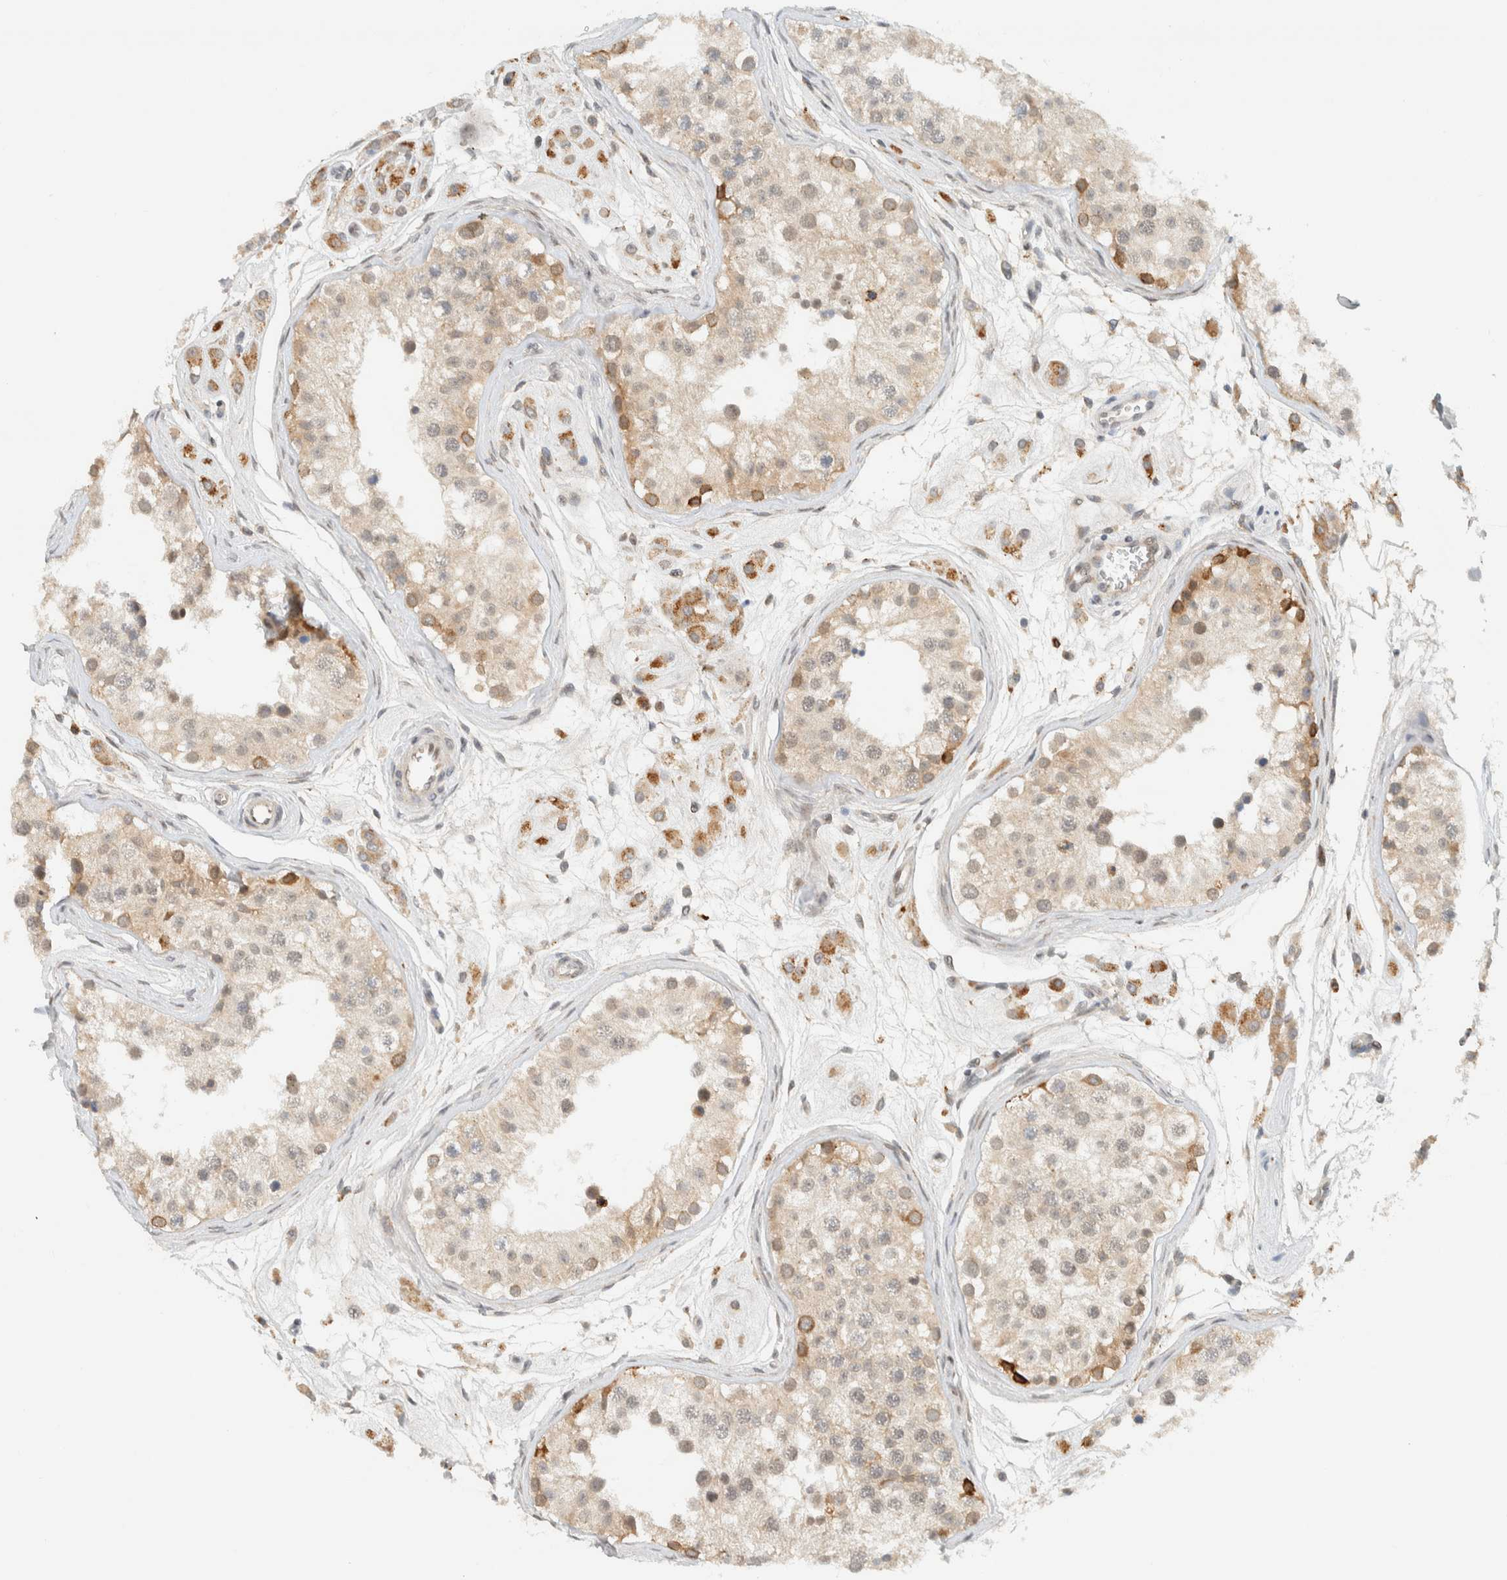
{"staining": {"intensity": "strong", "quantity": "<25%", "location": "cytoplasmic/membranous"}, "tissue": "testis", "cell_type": "Cells in seminiferous ducts", "image_type": "normal", "snomed": [{"axis": "morphology", "description": "Normal tissue, NOS"}, {"axis": "morphology", "description": "Adenocarcinoma, metastatic, NOS"}, {"axis": "topography", "description": "Testis"}], "caption": "IHC of unremarkable human testis shows medium levels of strong cytoplasmic/membranous staining in about <25% of cells in seminiferous ducts. The staining is performed using DAB (3,3'-diaminobenzidine) brown chromogen to label protein expression. The nuclei are counter-stained blue using hematoxylin.", "gene": "ITPRID1", "patient": {"sex": "male", "age": 26}}